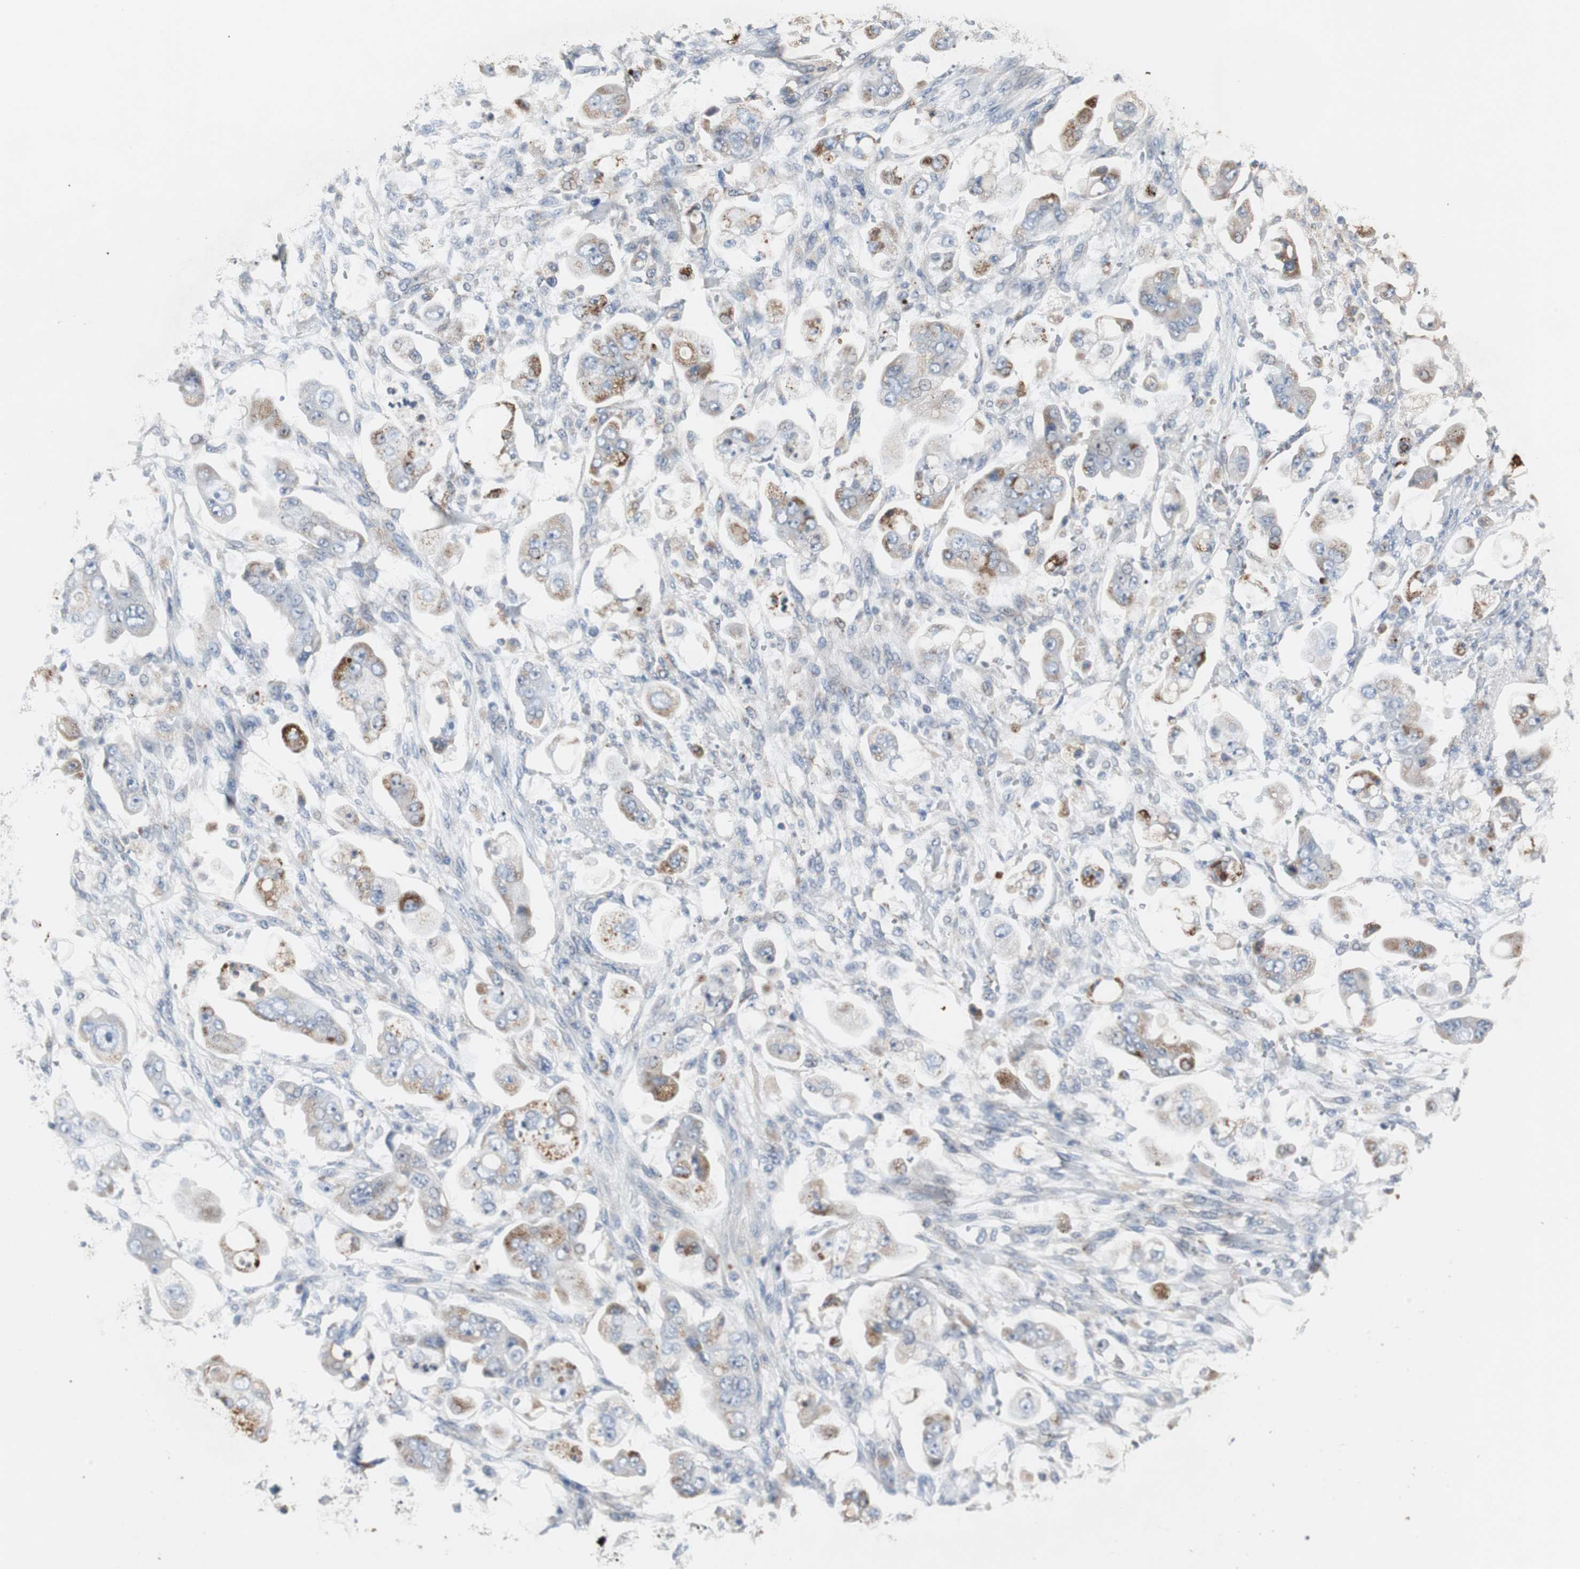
{"staining": {"intensity": "strong", "quantity": "<25%", "location": "cytoplasmic/membranous"}, "tissue": "stomach cancer", "cell_type": "Tumor cells", "image_type": "cancer", "snomed": [{"axis": "morphology", "description": "Adenocarcinoma, NOS"}, {"axis": "topography", "description": "Stomach"}], "caption": "The histopathology image shows a brown stain indicating the presence of a protein in the cytoplasmic/membranous of tumor cells in stomach cancer (adenocarcinoma). (brown staining indicates protein expression, while blue staining denotes nuclei).", "gene": "GBA1", "patient": {"sex": "male", "age": 62}}